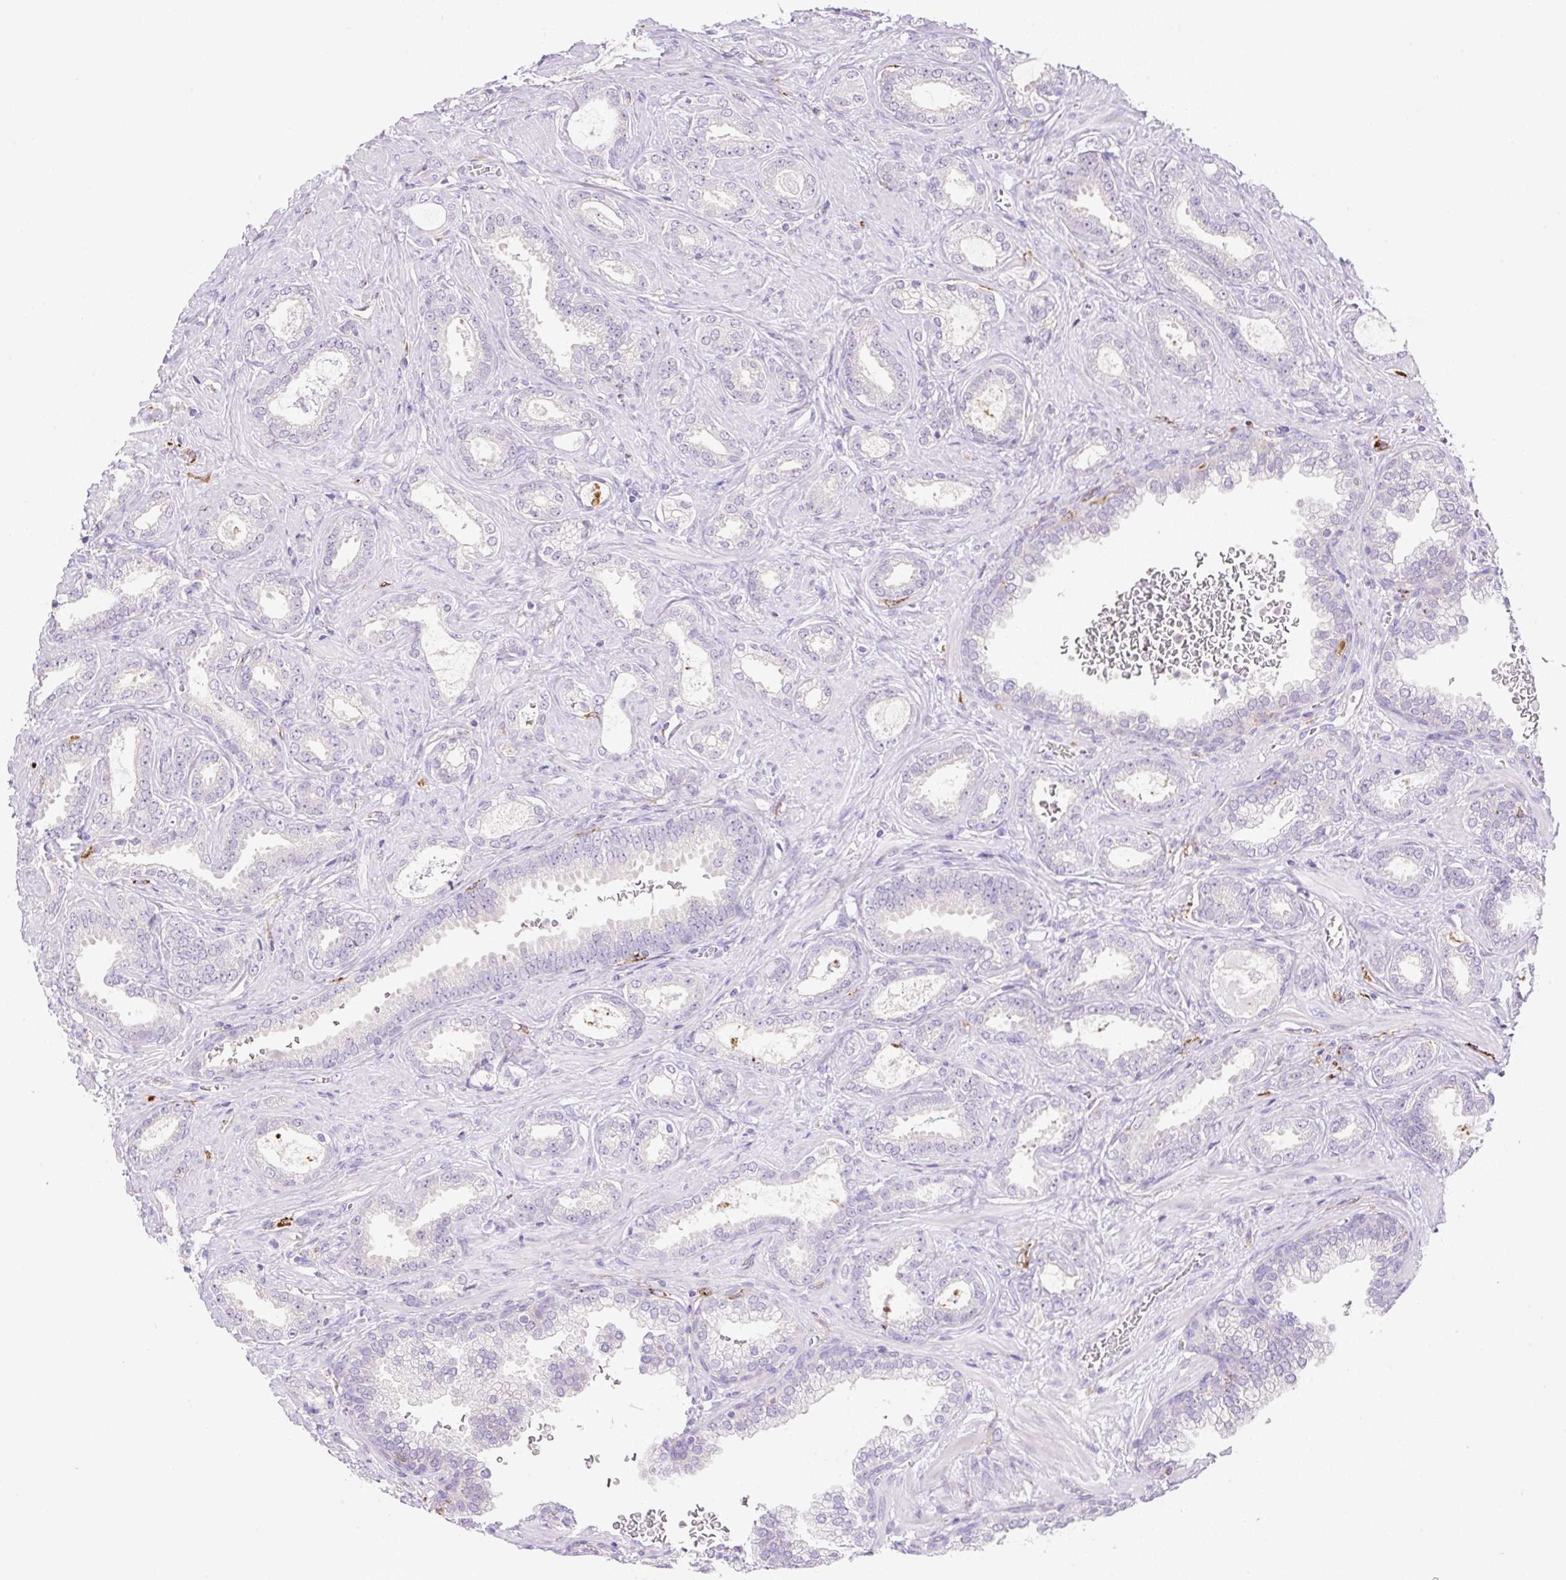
{"staining": {"intensity": "negative", "quantity": "none", "location": "none"}, "tissue": "prostate cancer", "cell_type": "Tumor cells", "image_type": "cancer", "snomed": [{"axis": "morphology", "description": "Adenocarcinoma, High grade"}, {"axis": "topography", "description": "Prostate"}], "caption": "The immunohistochemistry (IHC) photomicrograph has no significant expression in tumor cells of adenocarcinoma (high-grade) (prostate) tissue.", "gene": "TDRD15", "patient": {"sex": "male", "age": 58}}